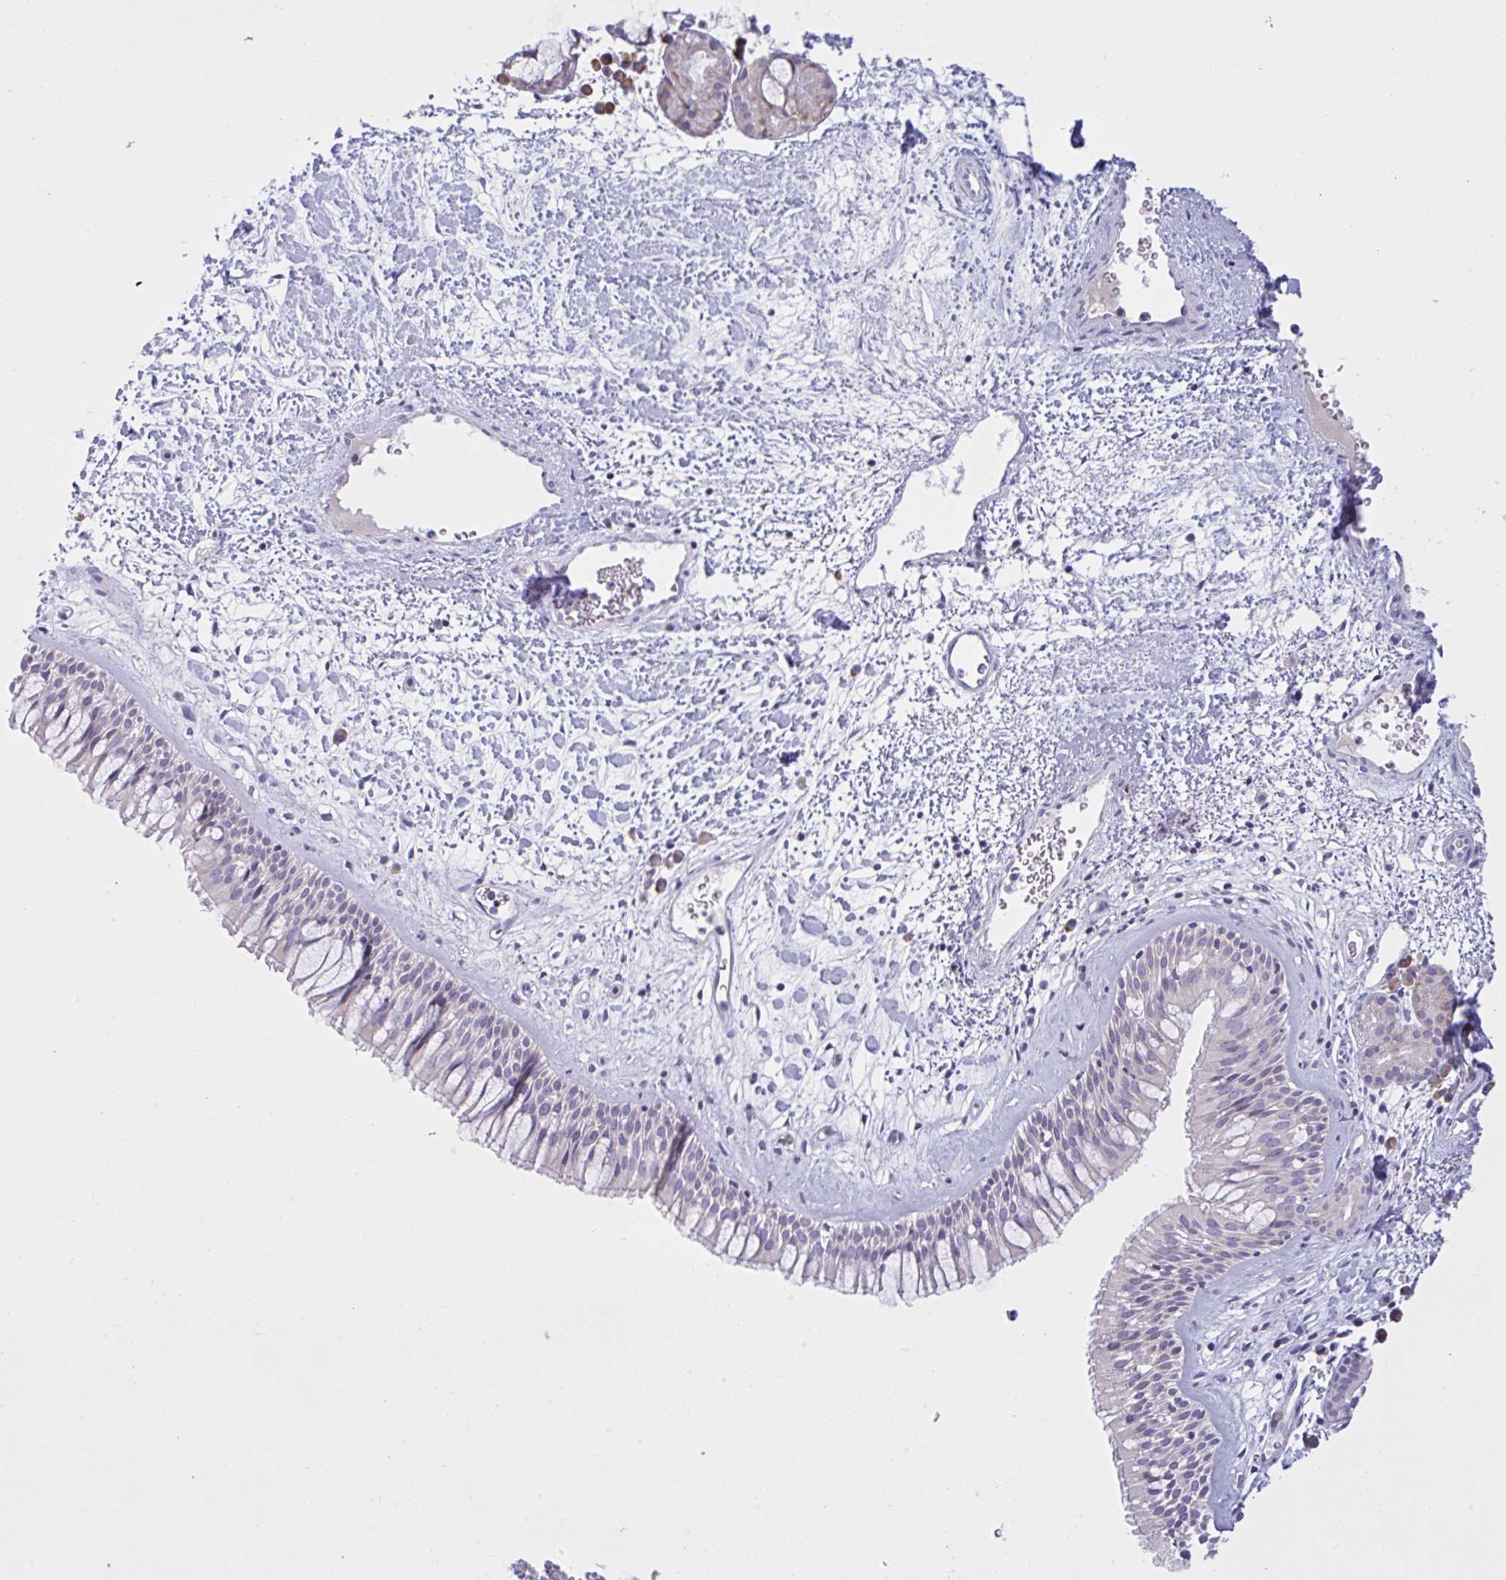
{"staining": {"intensity": "weak", "quantity": "25%-75%", "location": "cytoplasmic/membranous"}, "tissue": "nasopharynx", "cell_type": "Respiratory epithelial cells", "image_type": "normal", "snomed": [{"axis": "morphology", "description": "Normal tissue, NOS"}, {"axis": "topography", "description": "Nasopharynx"}], "caption": "Respiratory epithelial cells display low levels of weak cytoplasmic/membranous staining in approximately 25%-75% of cells in normal nasopharynx.", "gene": "TMEM41A", "patient": {"sex": "male", "age": 65}}